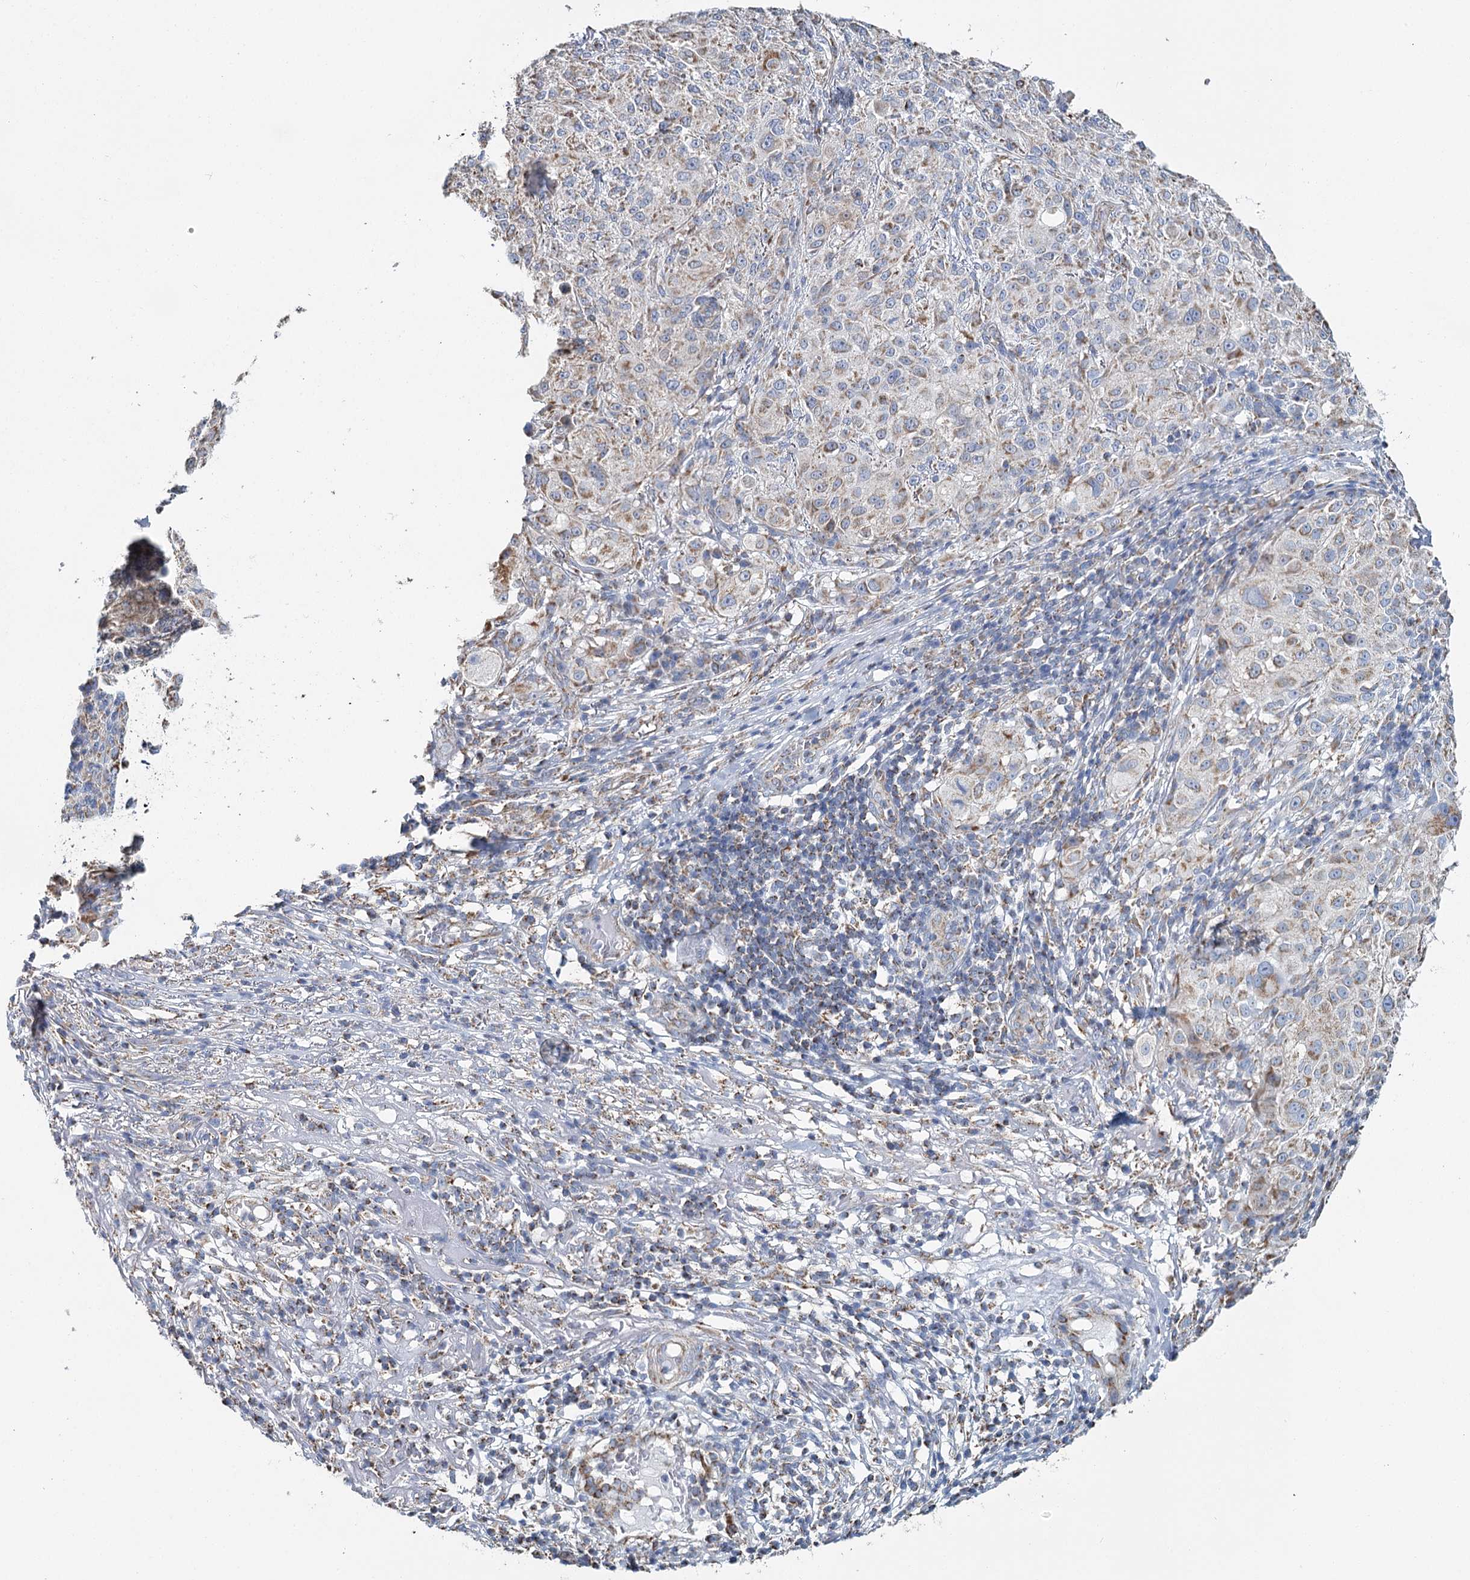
{"staining": {"intensity": "moderate", "quantity": "<25%", "location": "cytoplasmic/membranous"}, "tissue": "melanoma", "cell_type": "Tumor cells", "image_type": "cancer", "snomed": [{"axis": "morphology", "description": "Necrosis, NOS"}, {"axis": "morphology", "description": "Malignant melanoma, NOS"}, {"axis": "topography", "description": "Skin"}], "caption": "Melanoma stained with DAB IHC shows low levels of moderate cytoplasmic/membranous expression in approximately <25% of tumor cells. (DAB (3,3'-diaminobenzidine) IHC, brown staining for protein, blue staining for nuclei).", "gene": "MRPL44", "patient": {"sex": "female", "age": 87}}